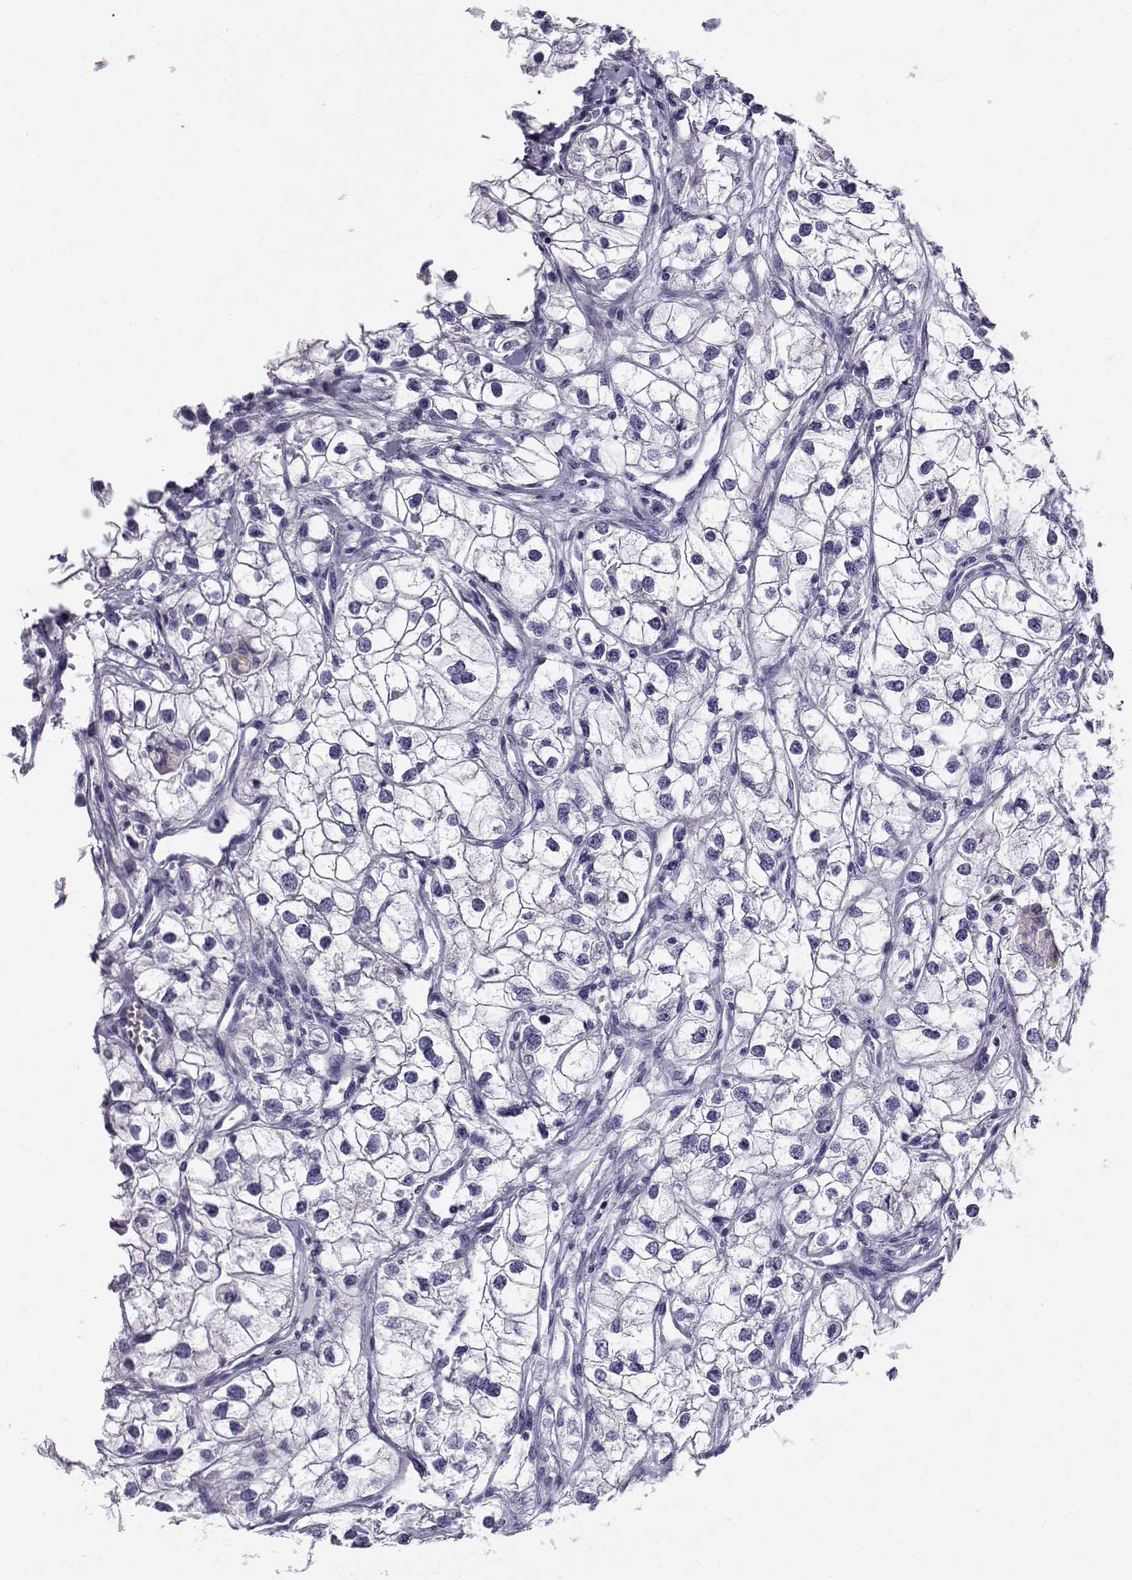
{"staining": {"intensity": "negative", "quantity": "none", "location": "none"}, "tissue": "renal cancer", "cell_type": "Tumor cells", "image_type": "cancer", "snomed": [{"axis": "morphology", "description": "Adenocarcinoma, NOS"}, {"axis": "topography", "description": "Kidney"}], "caption": "There is no significant expression in tumor cells of renal cancer (adenocarcinoma).", "gene": "CABS1", "patient": {"sex": "male", "age": 59}}